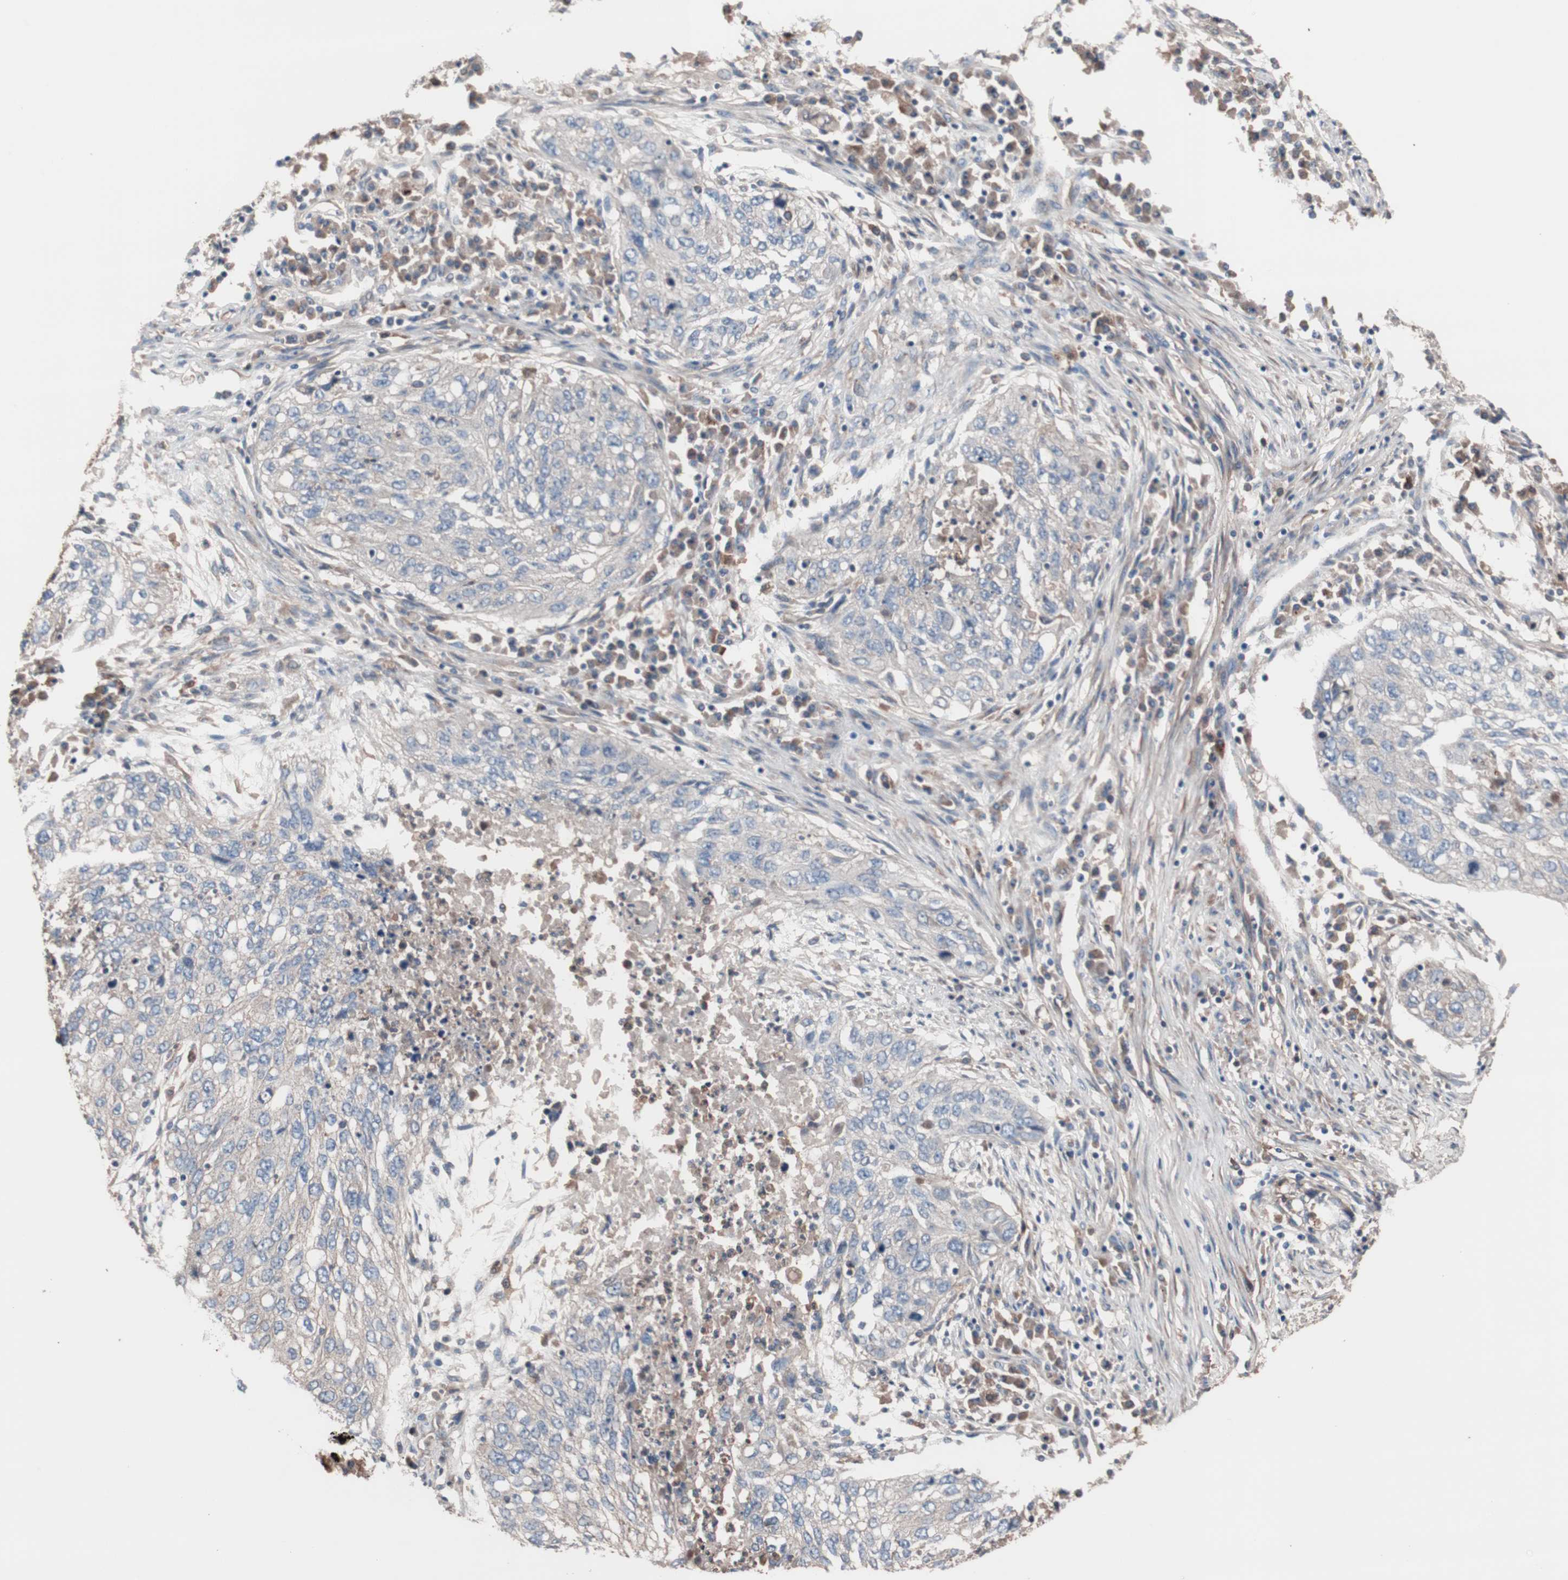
{"staining": {"intensity": "negative", "quantity": "none", "location": "none"}, "tissue": "lung cancer", "cell_type": "Tumor cells", "image_type": "cancer", "snomed": [{"axis": "morphology", "description": "Squamous cell carcinoma, NOS"}, {"axis": "topography", "description": "Lung"}], "caption": "This is an immunohistochemistry (IHC) histopathology image of human lung squamous cell carcinoma. There is no expression in tumor cells.", "gene": "ATG7", "patient": {"sex": "female", "age": 63}}